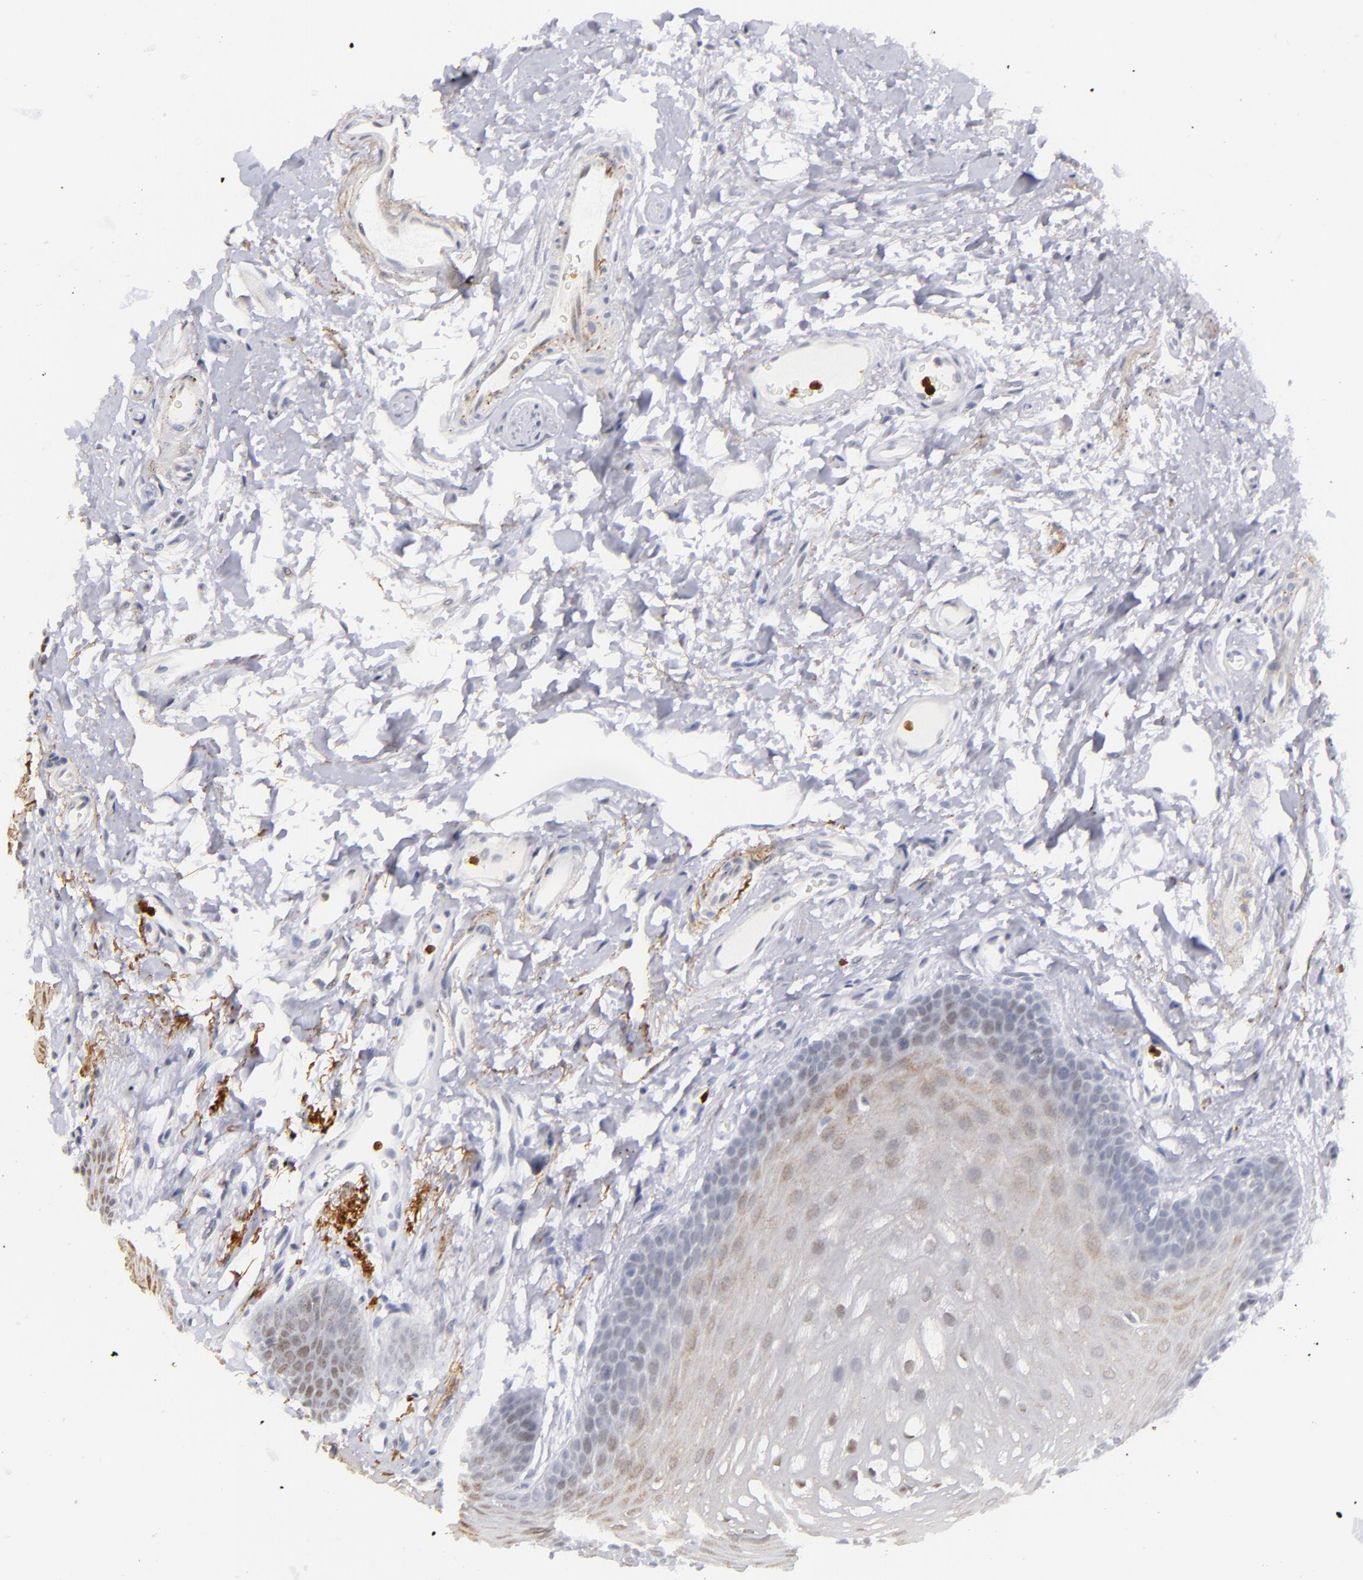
{"staining": {"intensity": "weak", "quantity": "25%-75%", "location": "cytoplasmic/membranous"}, "tissue": "oral mucosa", "cell_type": "Squamous epithelial cells", "image_type": "normal", "snomed": [{"axis": "morphology", "description": "Normal tissue, NOS"}, {"axis": "topography", "description": "Oral tissue"}], "caption": "Immunohistochemical staining of normal human oral mucosa exhibits low levels of weak cytoplasmic/membranous staining in about 25%-75% of squamous epithelial cells. (DAB (3,3'-diaminobenzidine) IHC with brightfield microscopy, high magnification).", "gene": "RXRG", "patient": {"sex": "male", "age": 62}}